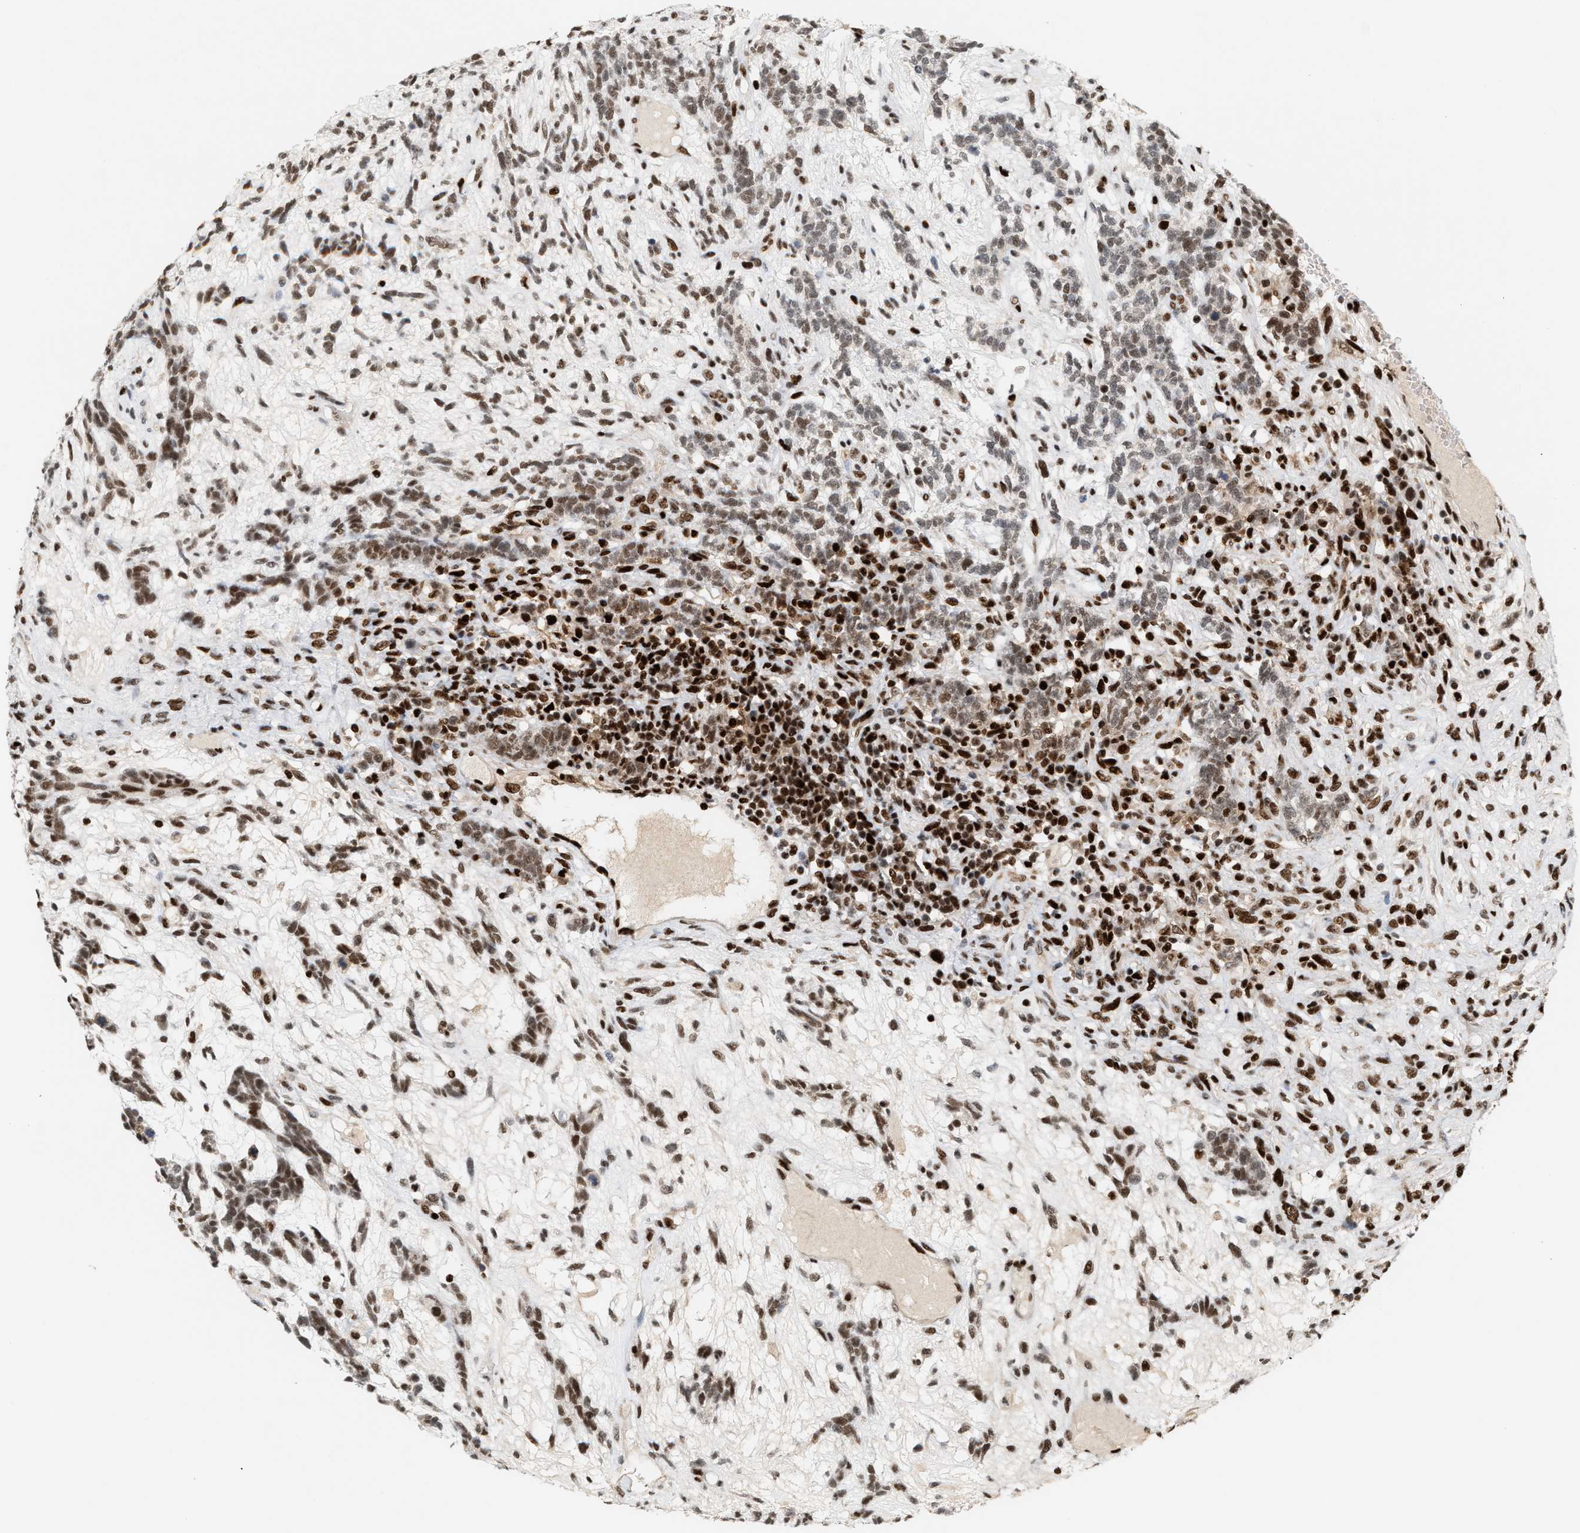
{"staining": {"intensity": "moderate", "quantity": ">75%", "location": "nuclear"}, "tissue": "testis cancer", "cell_type": "Tumor cells", "image_type": "cancer", "snomed": [{"axis": "morphology", "description": "Seminoma, NOS"}, {"axis": "topography", "description": "Testis"}], "caption": "The immunohistochemical stain highlights moderate nuclear expression in tumor cells of testis cancer tissue.", "gene": "RNASEK-C17orf49", "patient": {"sex": "male", "age": 28}}